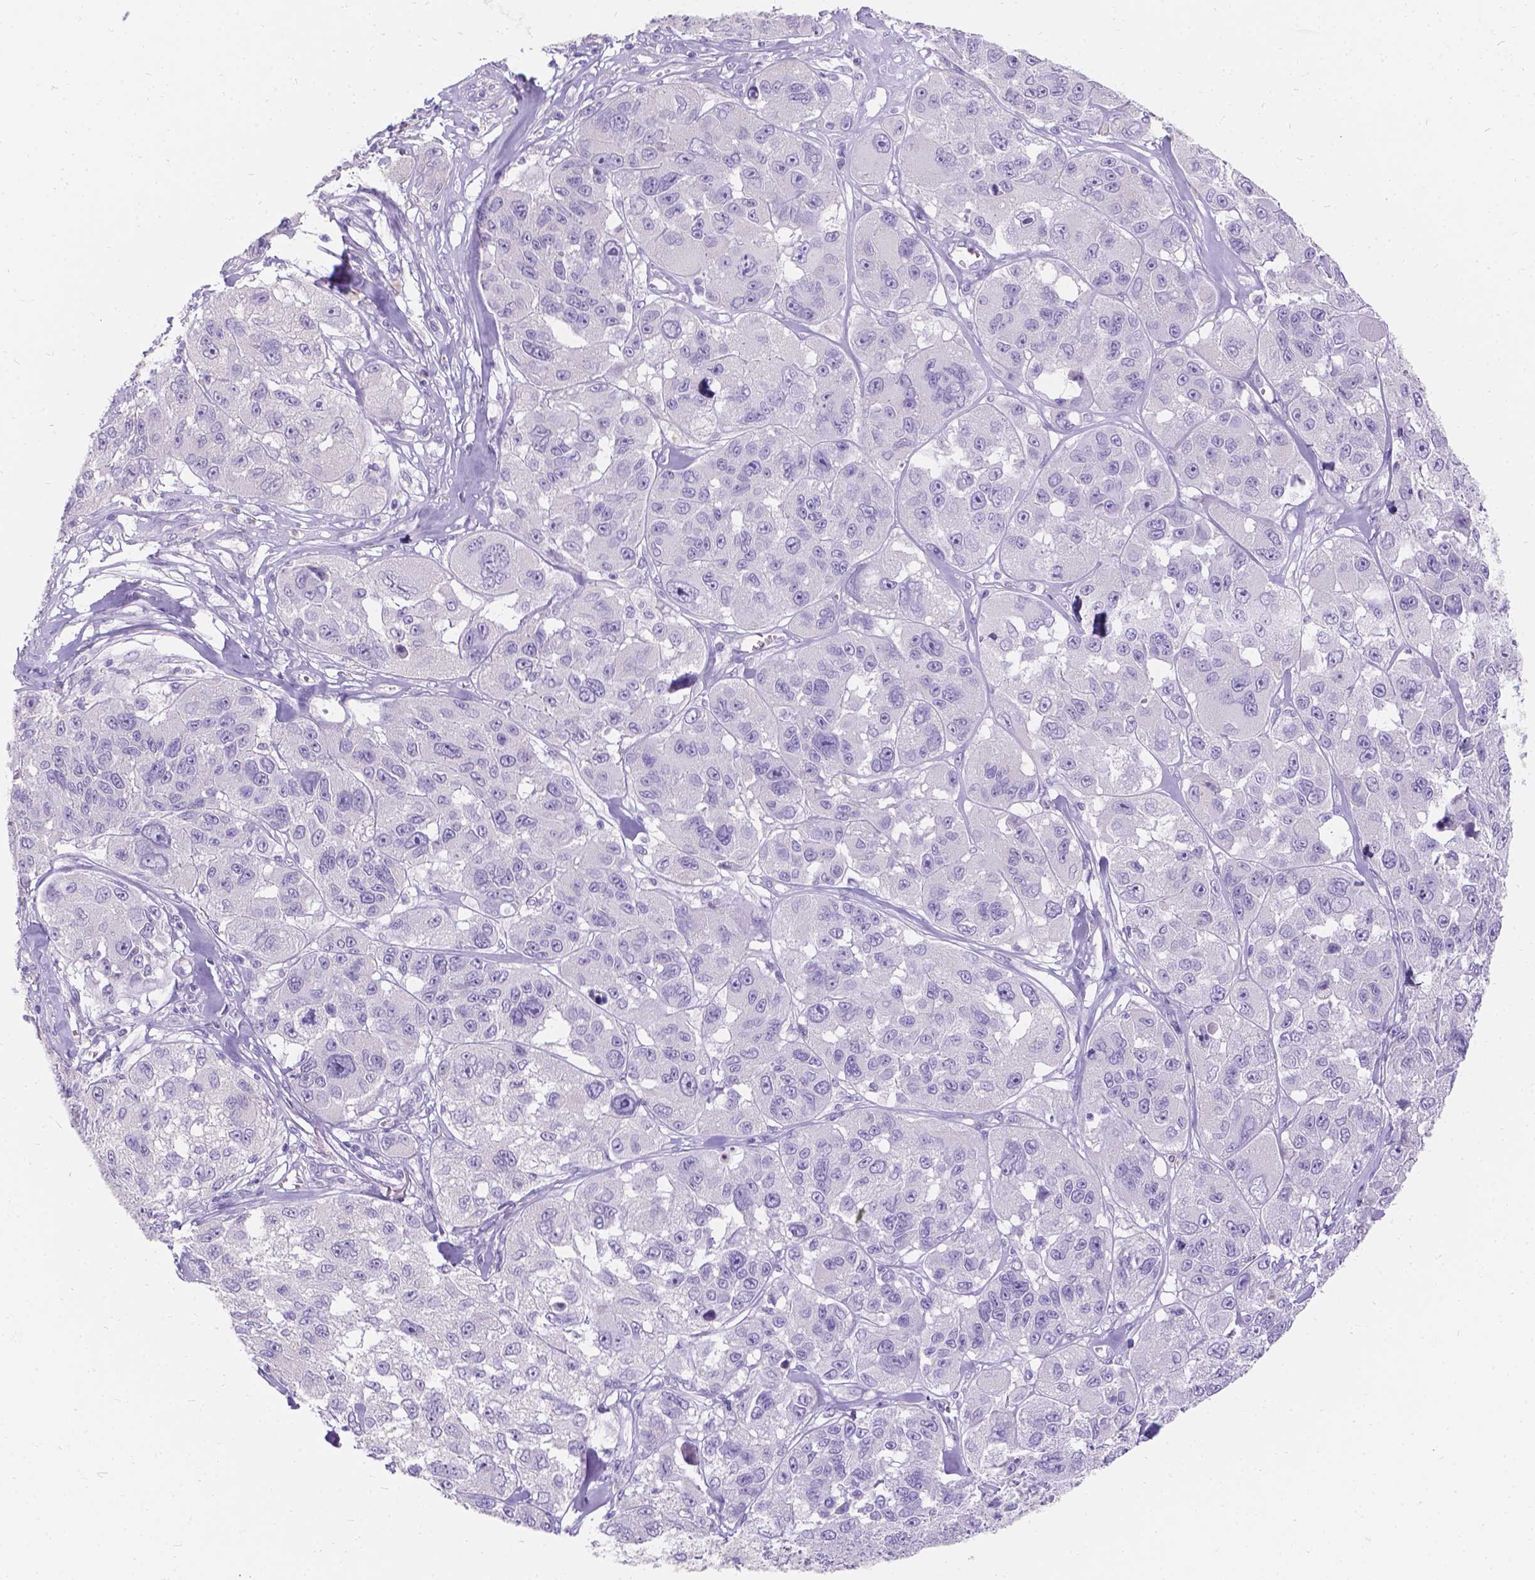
{"staining": {"intensity": "negative", "quantity": "none", "location": "none"}, "tissue": "melanoma", "cell_type": "Tumor cells", "image_type": "cancer", "snomed": [{"axis": "morphology", "description": "Malignant melanoma, NOS"}, {"axis": "topography", "description": "Skin"}], "caption": "Immunohistochemistry of malignant melanoma reveals no positivity in tumor cells.", "gene": "GNRHR", "patient": {"sex": "female", "age": 66}}